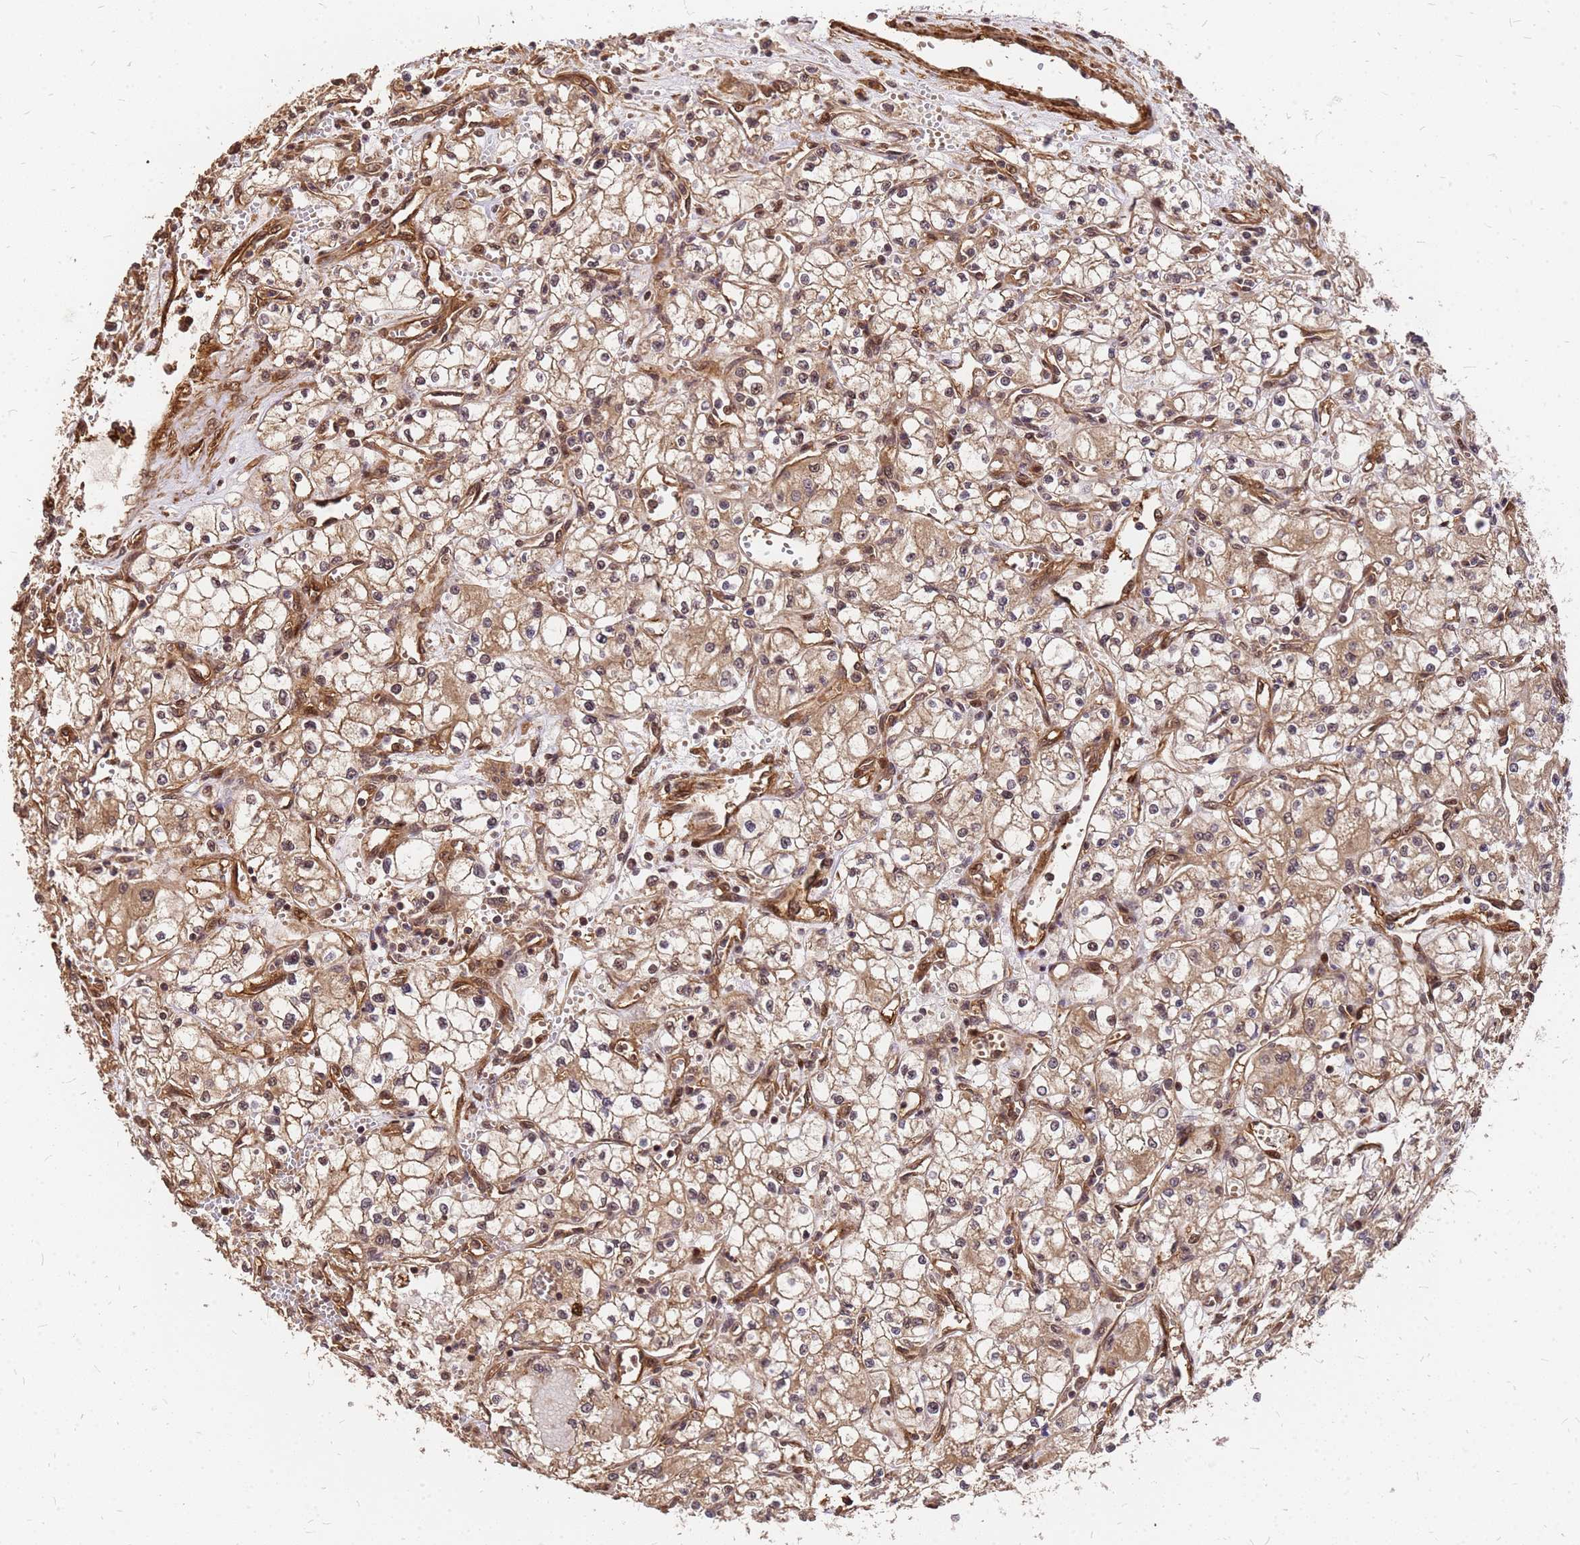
{"staining": {"intensity": "moderate", "quantity": ">75%", "location": "cytoplasmic/membranous"}, "tissue": "renal cancer", "cell_type": "Tumor cells", "image_type": "cancer", "snomed": [{"axis": "morphology", "description": "Adenocarcinoma, NOS"}, {"axis": "topography", "description": "Kidney"}], "caption": "This image shows IHC staining of human renal adenocarcinoma, with medium moderate cytoplasmic/membranous expression in approximately >75% of tumor cells.", "gene": "GPATCH8", "patient": {"sex": "male", "age": 59}}